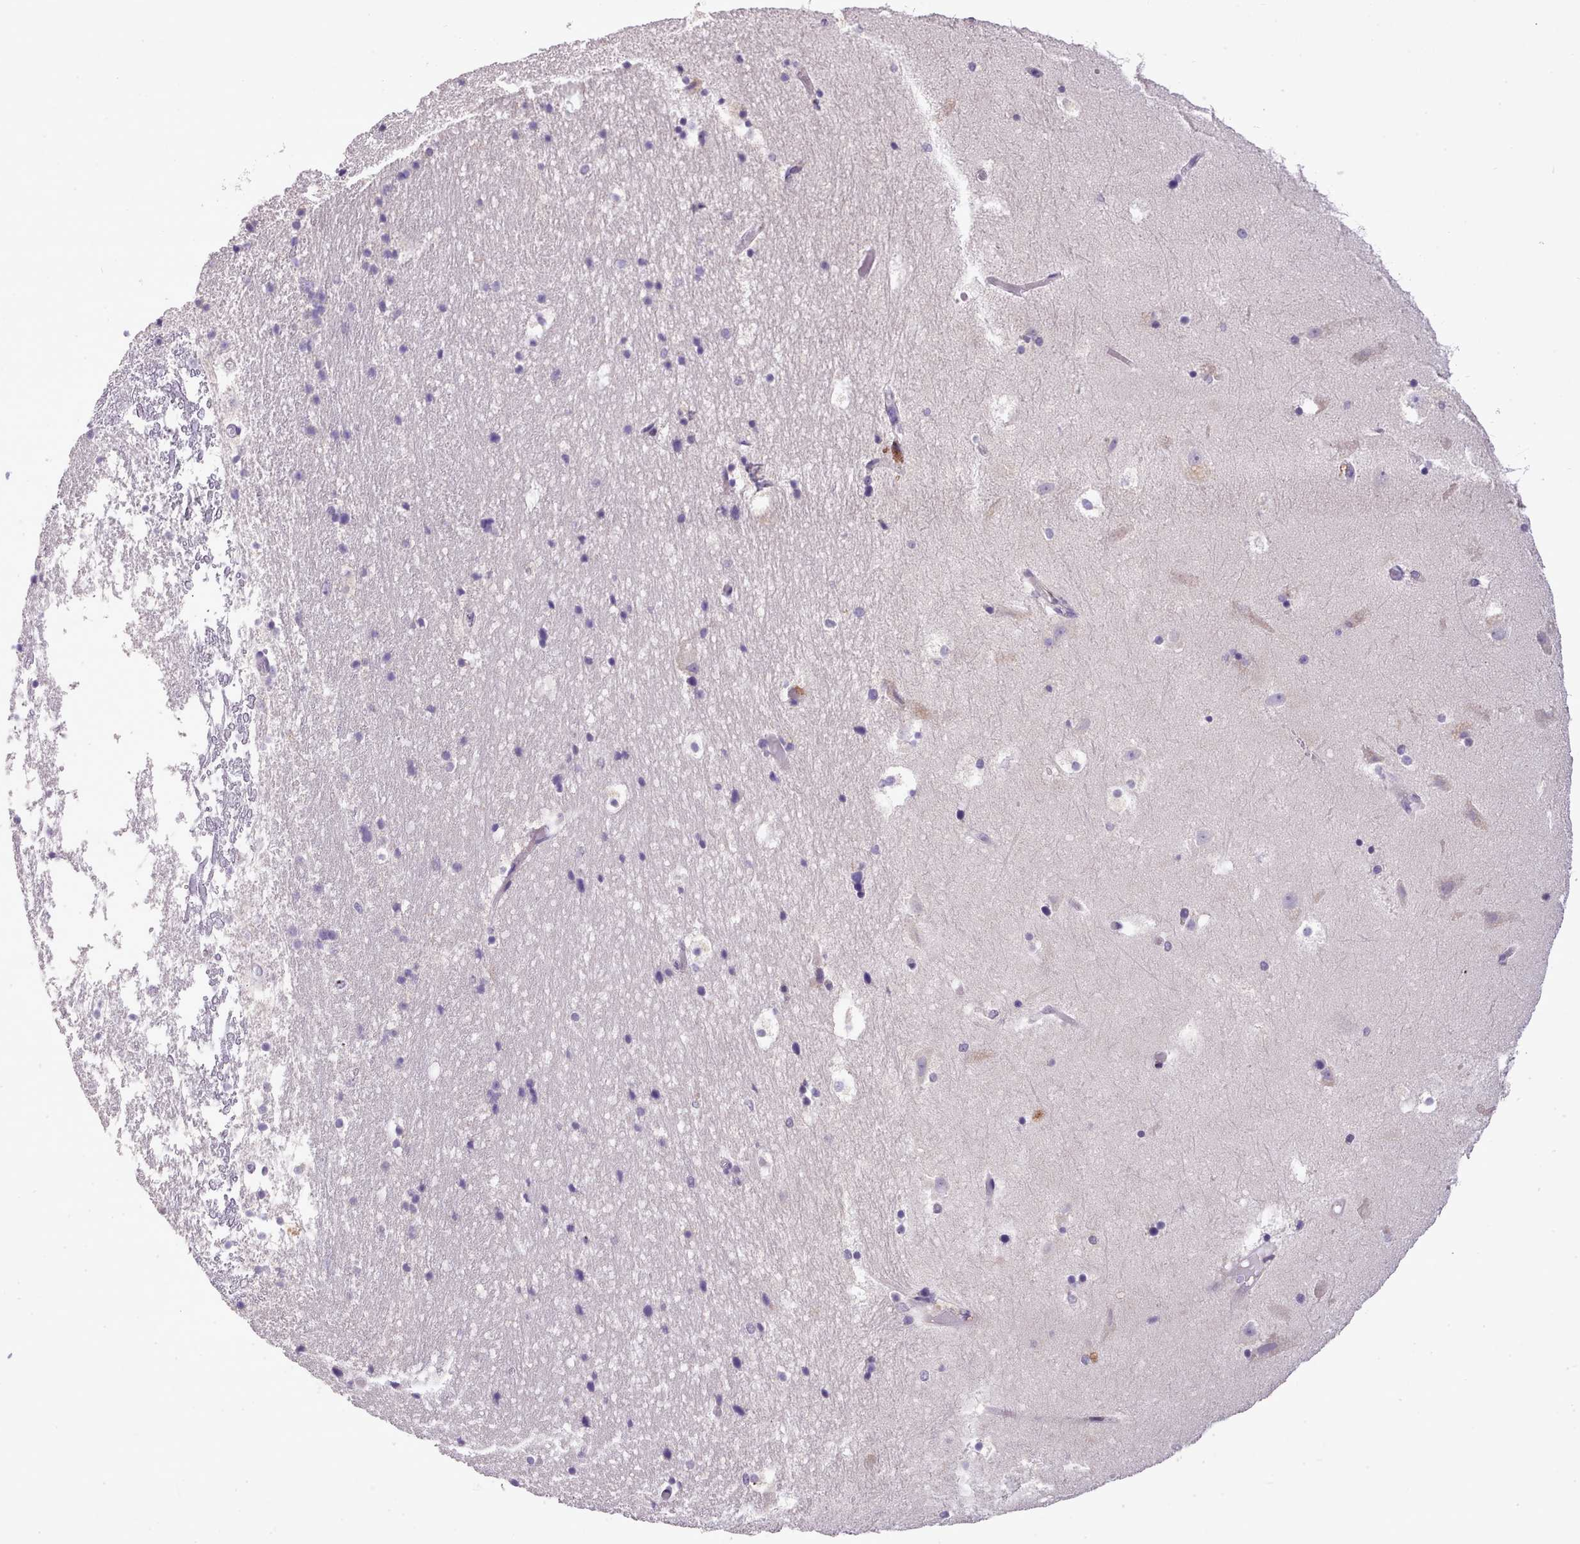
{"staining": {"intensity": "negative", "quantity": "none", "location": "none"}, "tissue": "hippocampus", "cell_type": "Glial cells", "image_type": "normal", "snomed": [{"axis": "morphology", "description": "Normal tissue, NOS"}, {"axis": "topography", "description": "Hippocampus"}], "caption": "The histopathology image exhibits no staining of glial cells in unremarkable hippocampus. (Brightfield microscopy of DAB IHC at high magnification).", "gene": "FAM83E", "patient": {"sex": "female", "age": 52}}